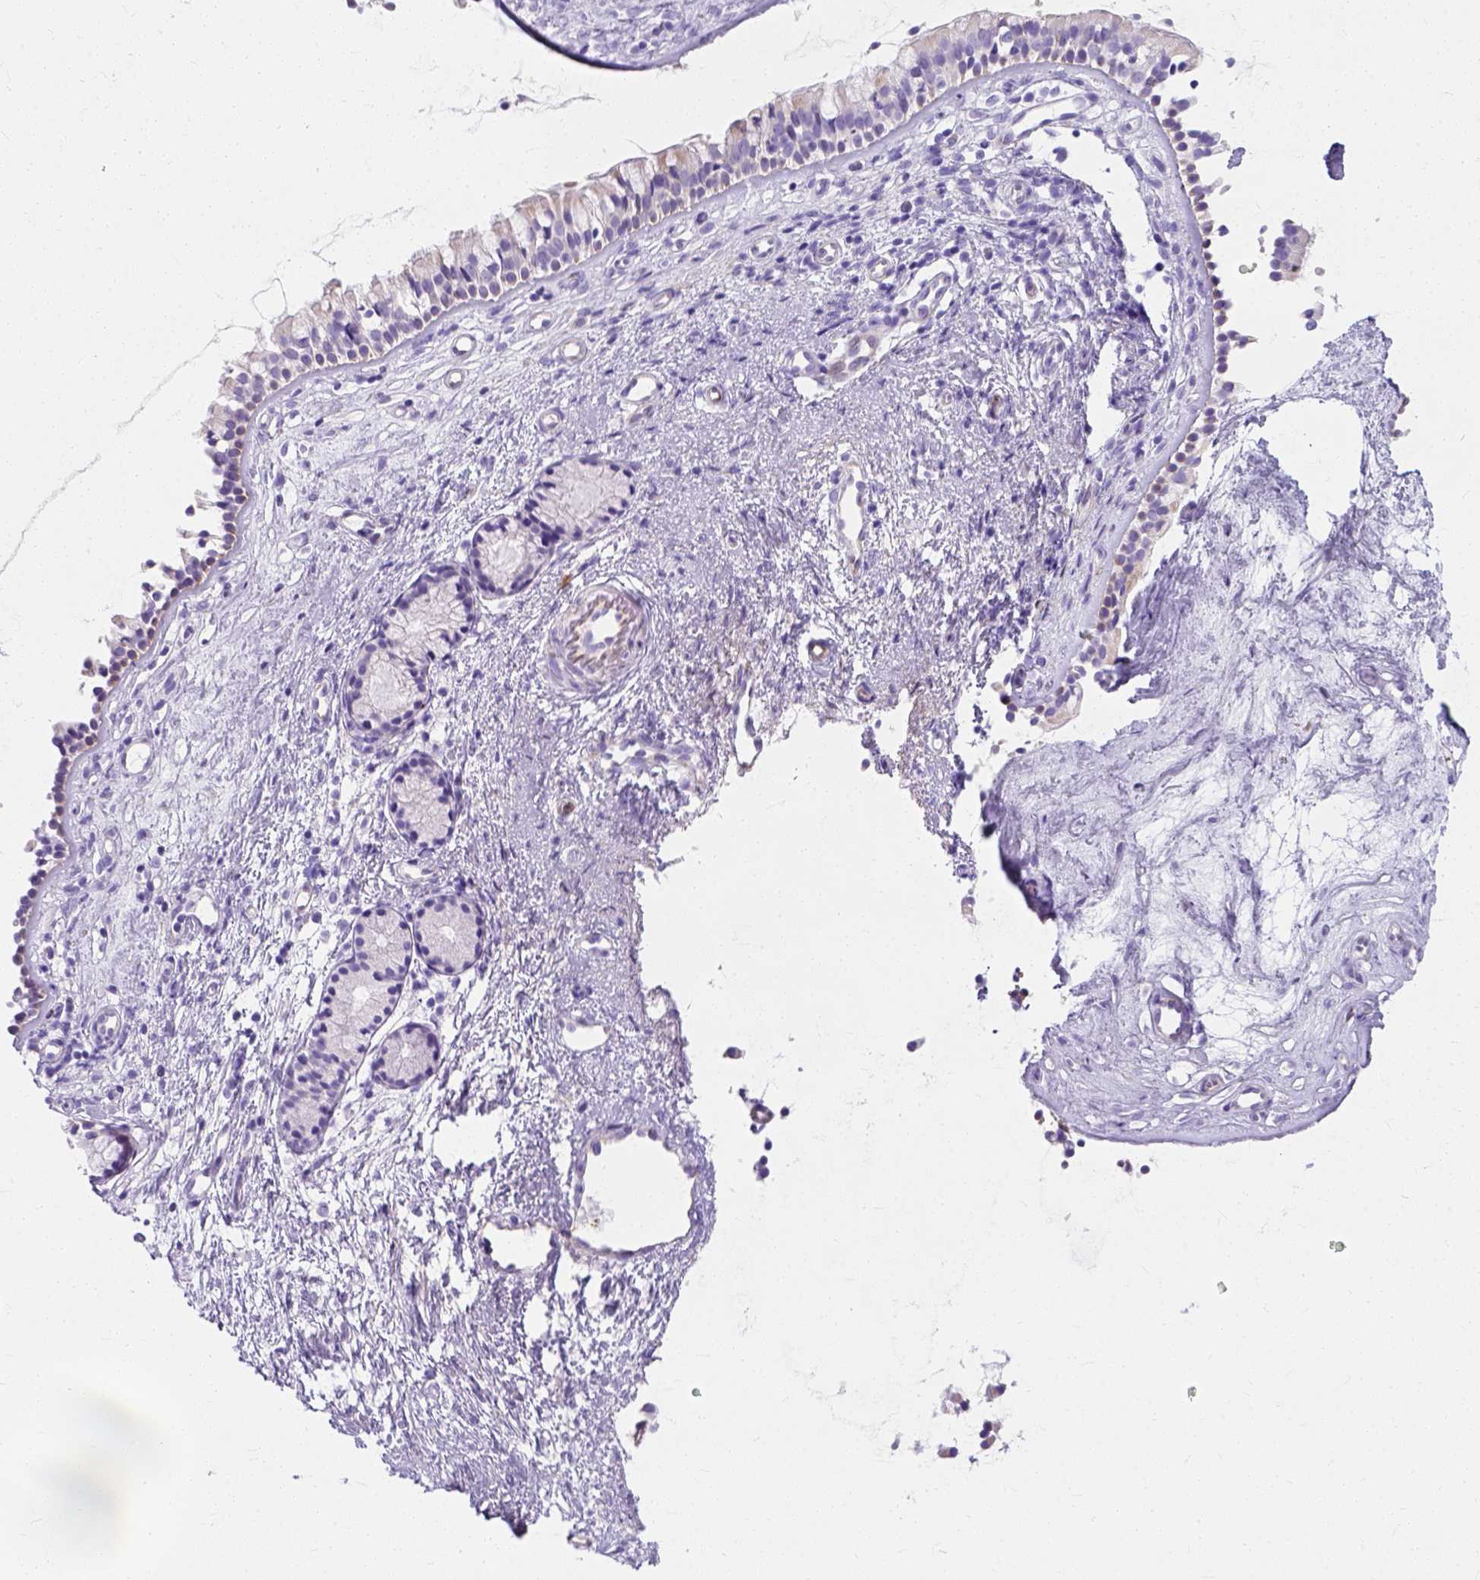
{"staining": {"intensity": "negative", "quantity": "none", "location": "none"}, "tissue": "nasopharynx", "cell_type": "Respiratory epithelial cells", "image_type": "normal", "snomed": [{"axis": "morphology", "description": "Normal tissue, NOS"}, {"axis": "topography", "description": "Nasopharynx"}], "caption": "This is a photomicrograph of immunohistochemistry staining of unremarkable nasopharynx, which shows no expression in respiratory epithelial cells. (DAB immunohistochemistry, high magnification).", "gene": "MYH15", "patient": {"sex": "female", "age": 52}}